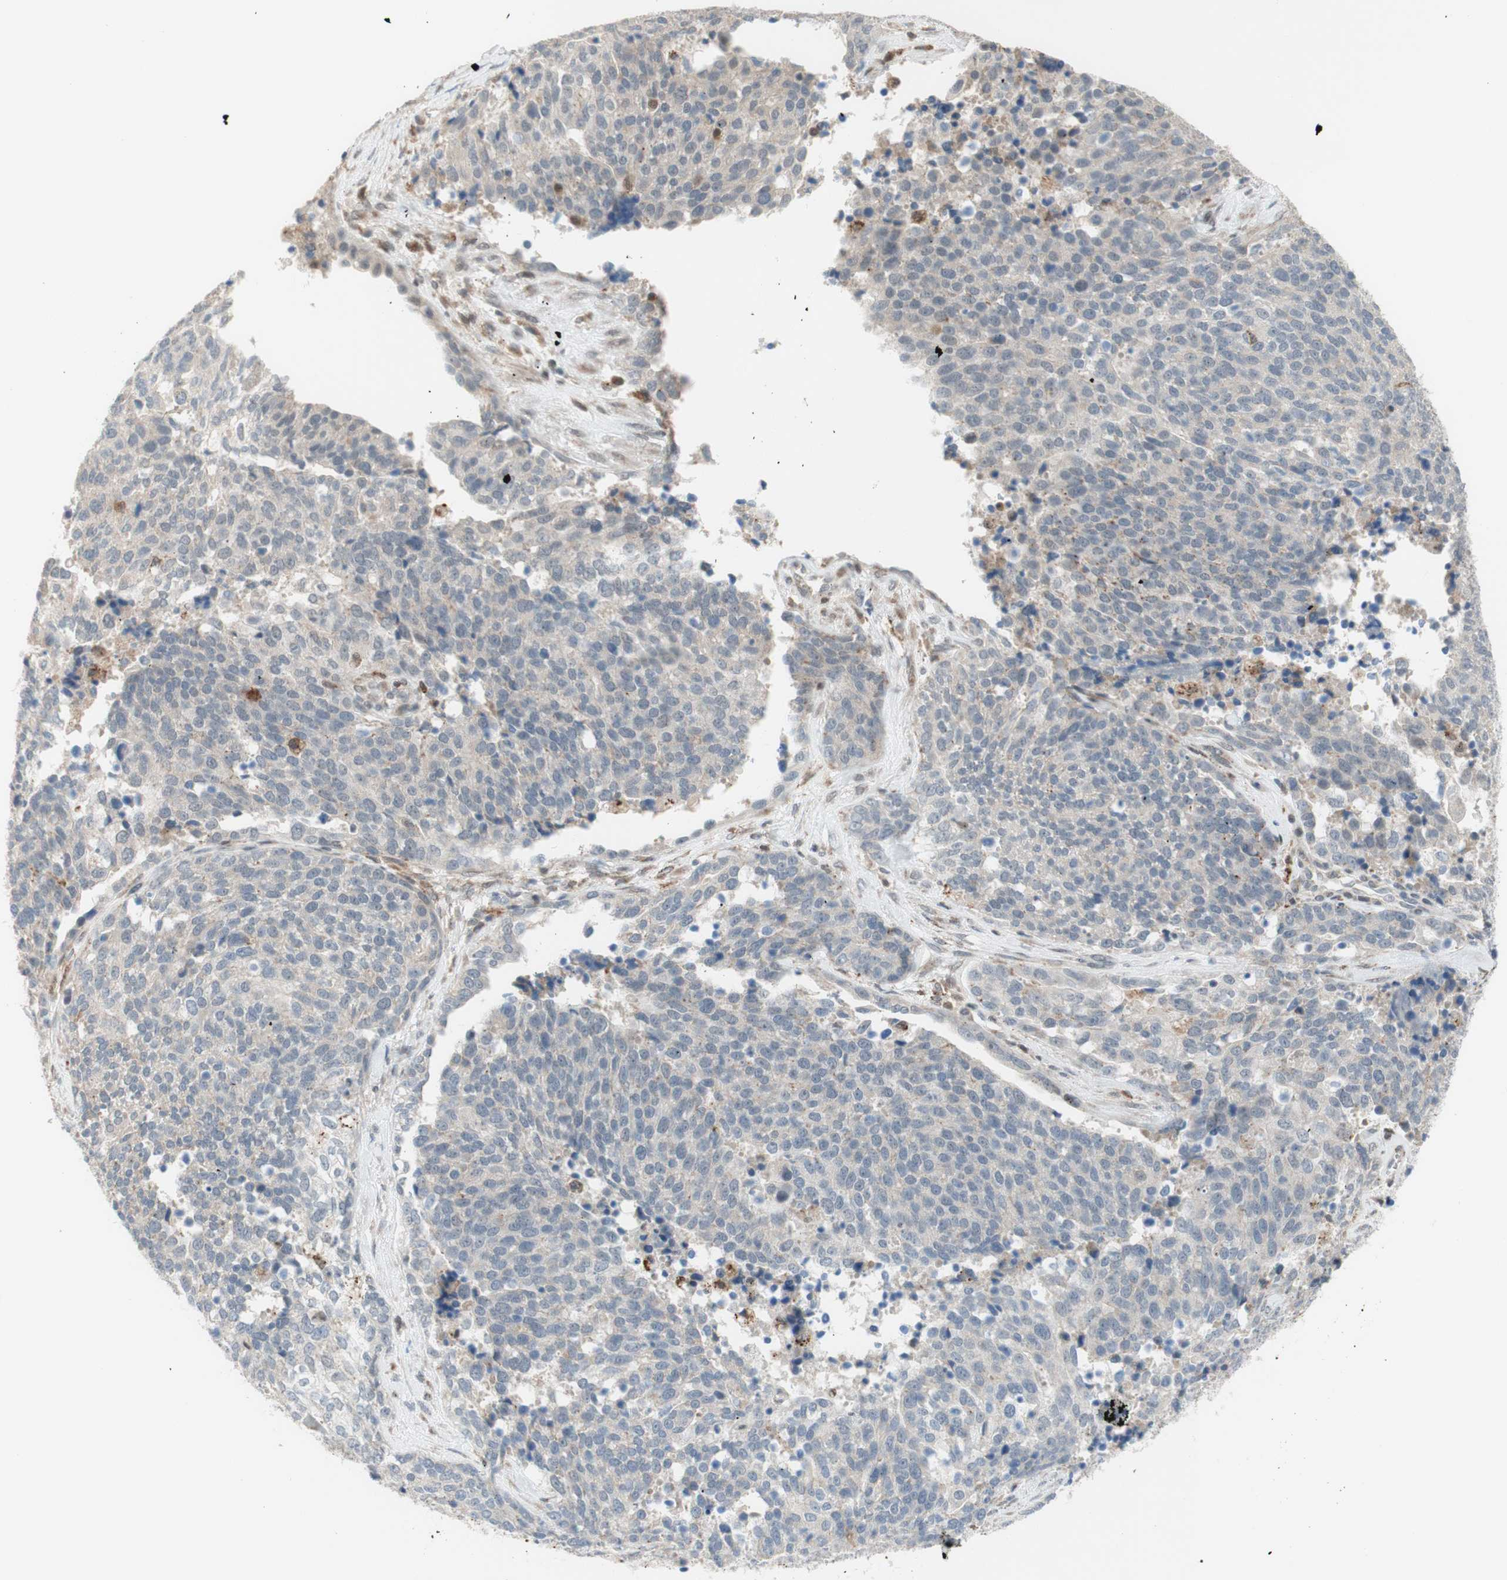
{"staining": {"intensity": "negative", "quantity": "none", "location": "none"}, "tissue": "ovarian cancer", "cell_type": "Tumor cells", "image_type": "cancer", "snomed": [{"axis": "morphology", "description": "Cystadenocarcinoma, serous, NOS"}, {"axis": "topography", "description": "Ovary"}], "caption": "Immunohistochemical staining of human ovarian serous cystadenocarcinoma displays no significant expression in tumor cells.", "gene": "GAPT", "patient": {"sex": "female", "age": 44}}